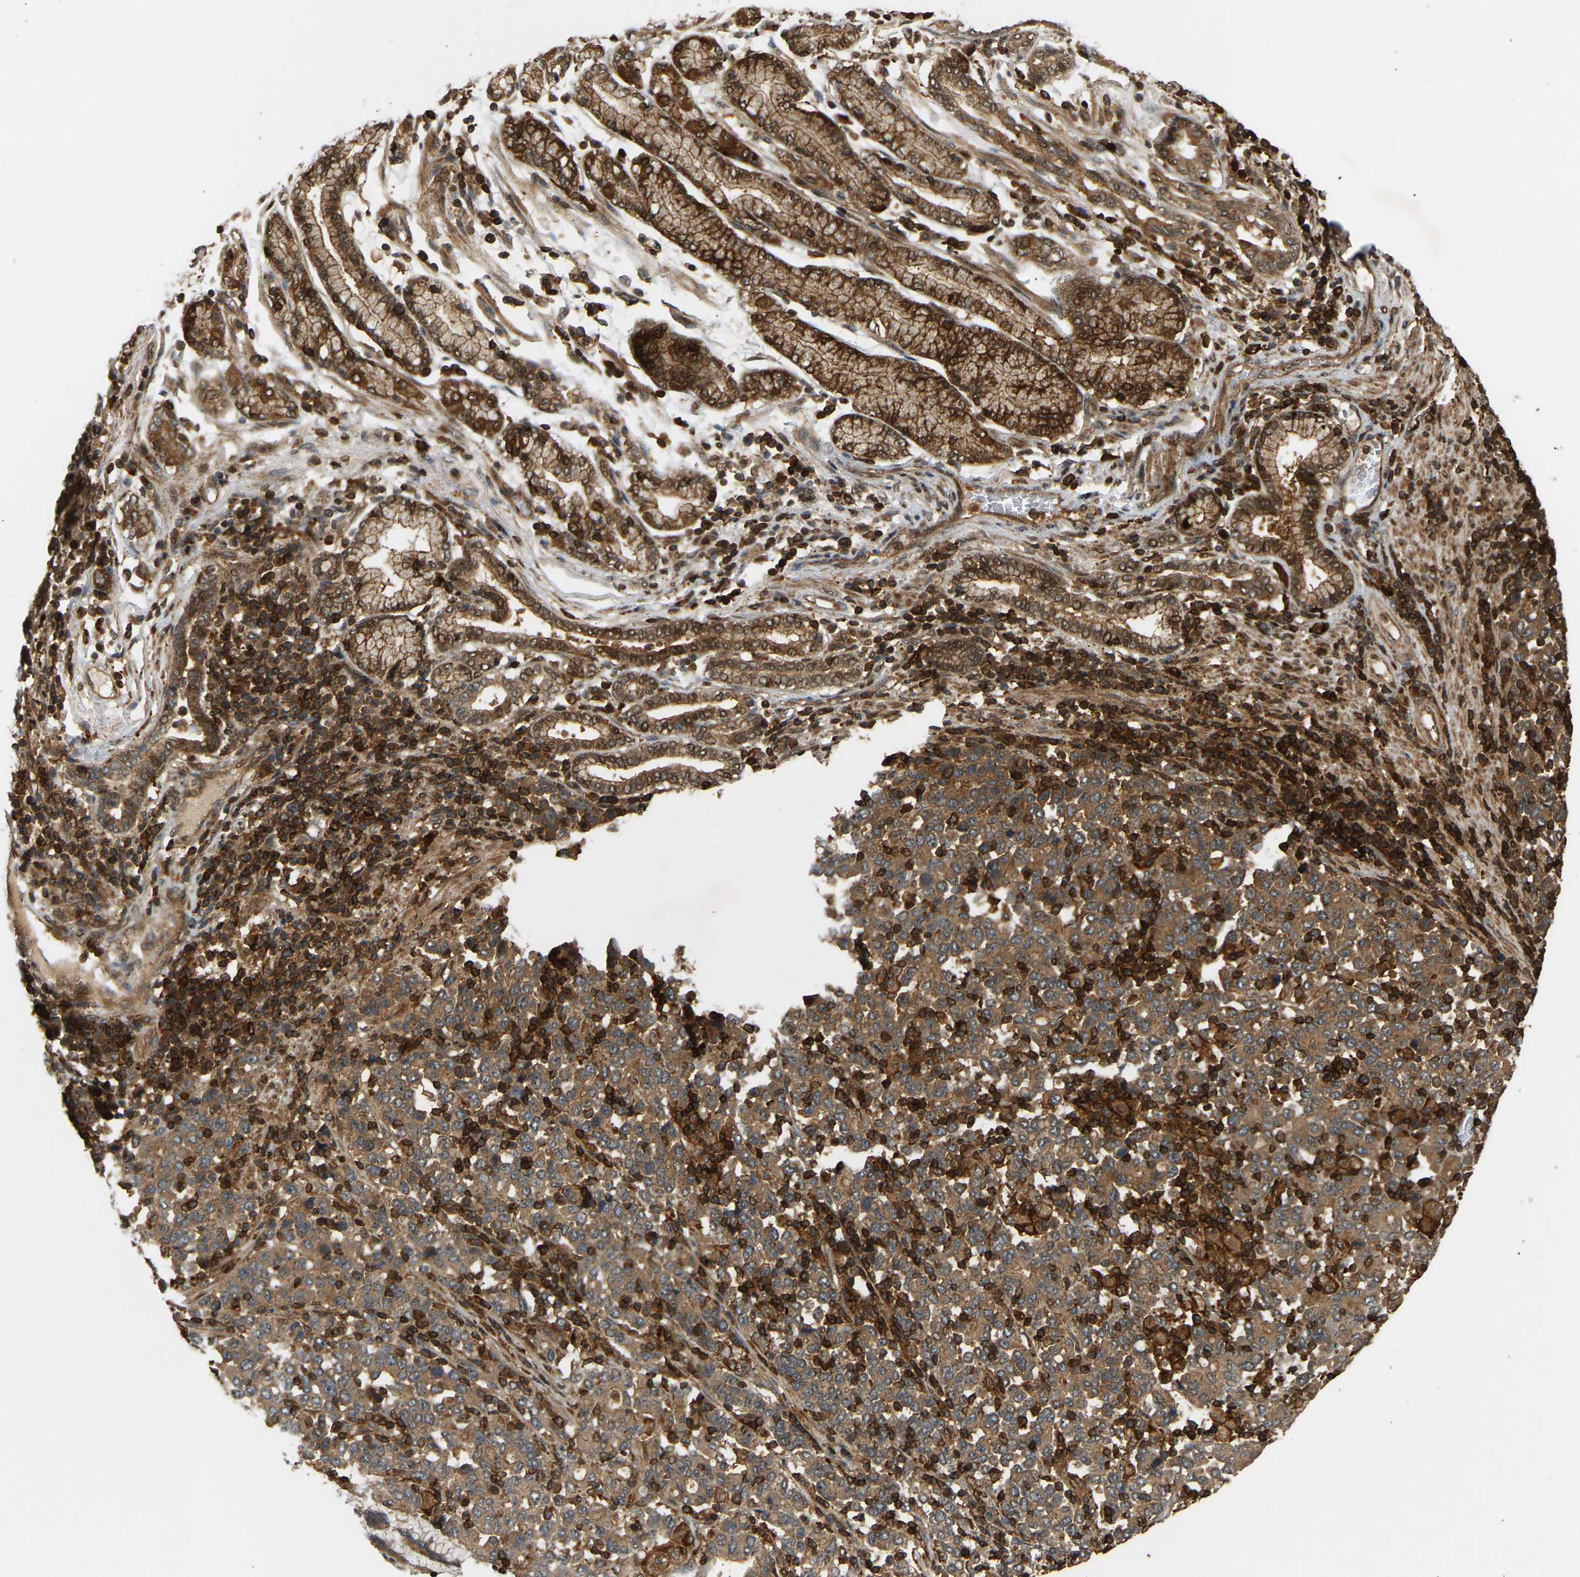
{"staining": {"intensity": "moderate", "quantity": ">75%", "location": "cytoplasmic/membranous"}, "tissue": "stomach cancer", "cell_type": "Tumor cells", "image_type": "cancer", "snomed": [{"axis": "morphology", "description": "Adenocarcinoma, NOS"}, {"axis": "topography", "description": "Stomach, upper"}], "caption": "Immunohistochemistry (IHC) histopathology image of neoplastic tissue: human adenocarcinoma (stomach) stained using immunohistochemistry reveals medium levels of moderate protein expression localized specifically in the cytoplasmic/membranous of tumor cells, appearing as a cytoplasmic/membranous brown color.", "gene": "GOPC", "patient": {"sex": "male", "age": 69}}